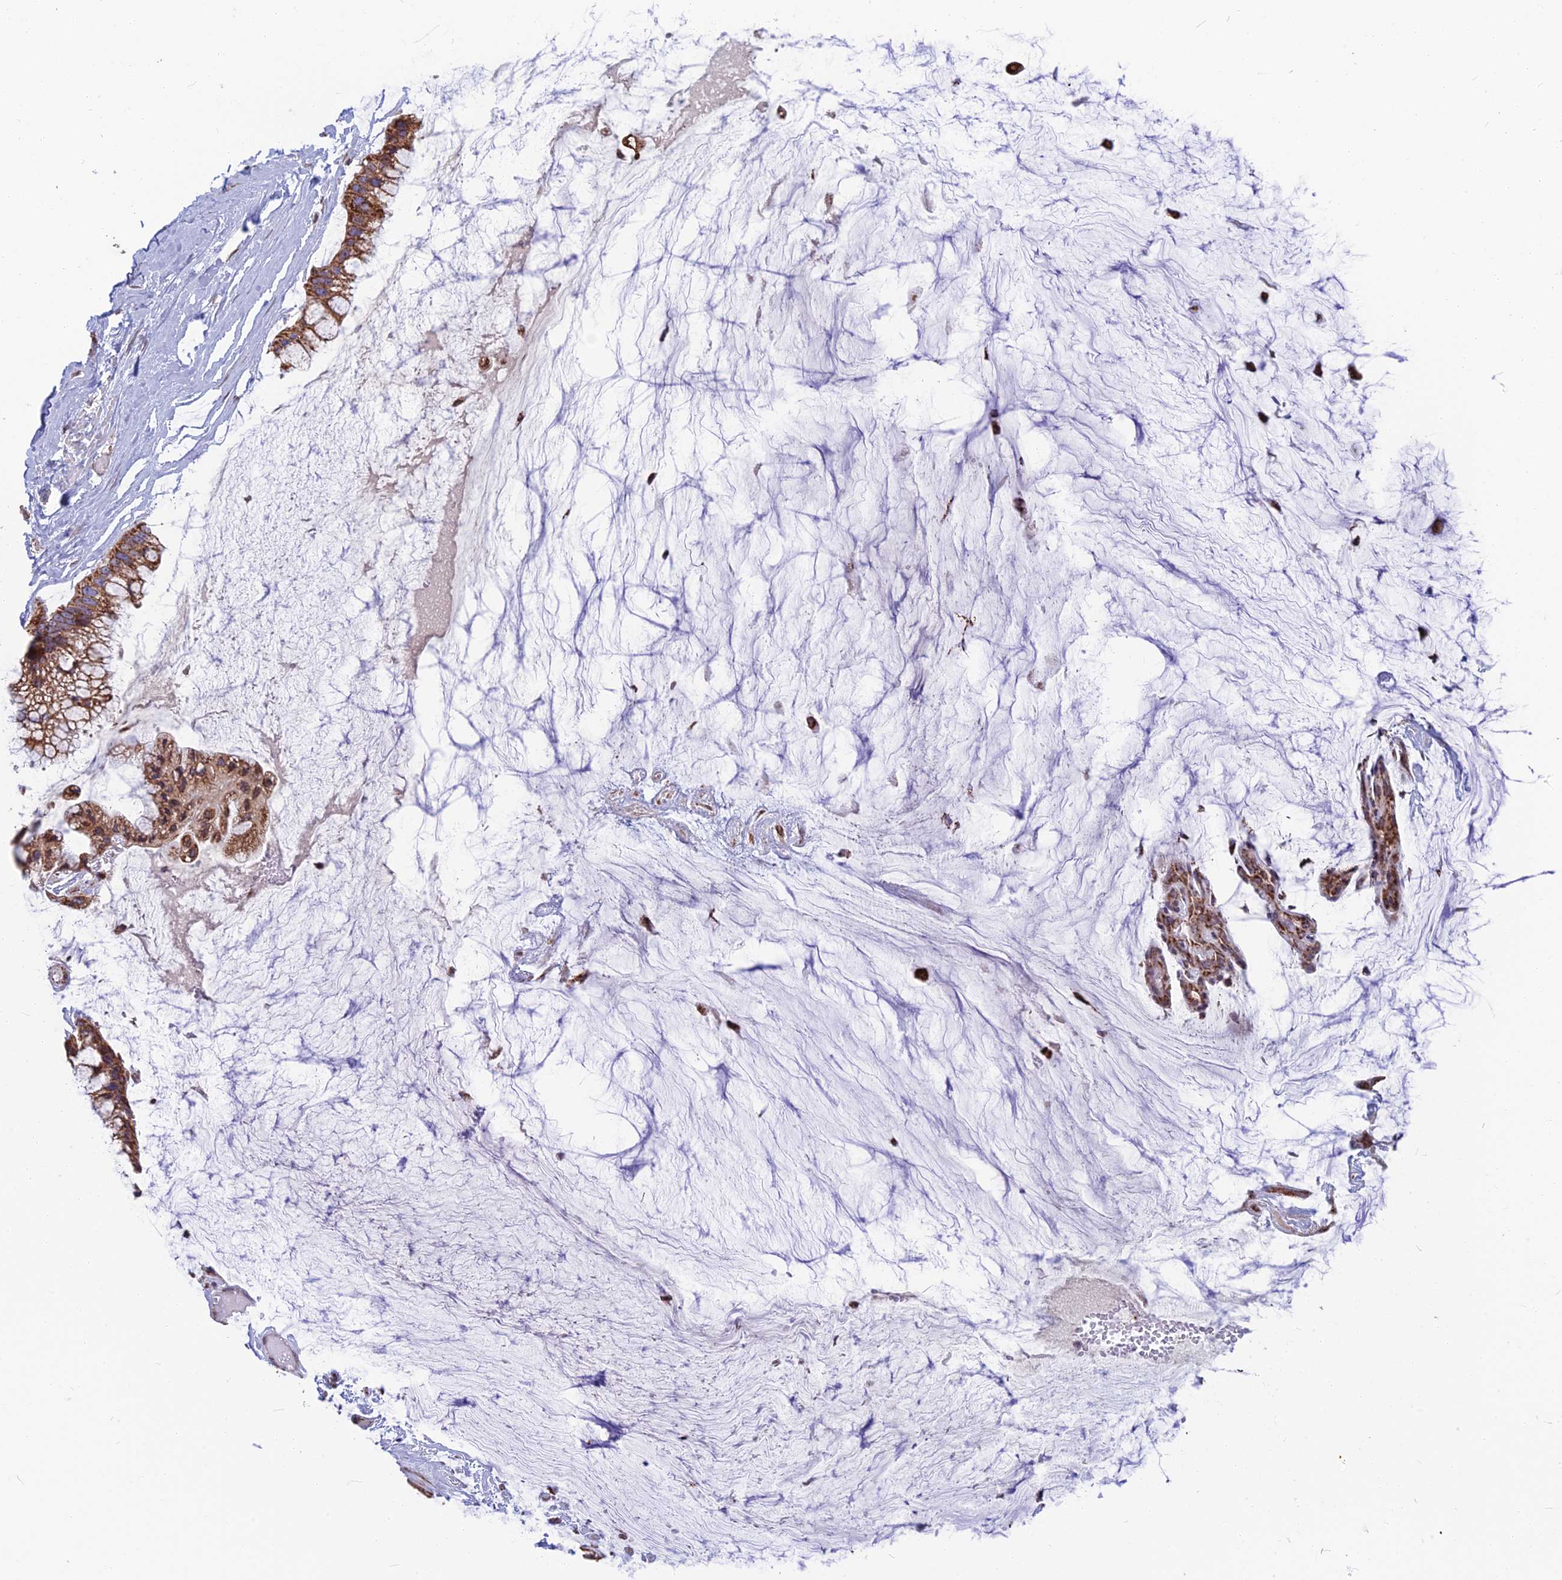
{"staining": {"intensity": "strong", "quantity": ">75%", "location": "cytoplasmic/membranous"}, "tissue": "ovarian cancer", "cell_type": "Tumor cells", "image_type": "cancer", "snomed": [{"axis": "morphology", "description": "Cystadenocarcinoma, mucinous, NOS"}, {"axis": "topography", "description": "Ovary"}], "caption": "Immunohistochemistry (IHC) image of neoplastic tissue: ovarian cancer (mucinous cystadenocarcinoma) stained using IHC displays high levels of strong protein expression localized specifically in the cytoplasmic/membranous of tumor cells, appearing as a cytoplasmic/membranous brown color.", "gene": "CS", "patient": {"sex": "female", "age": 39}}